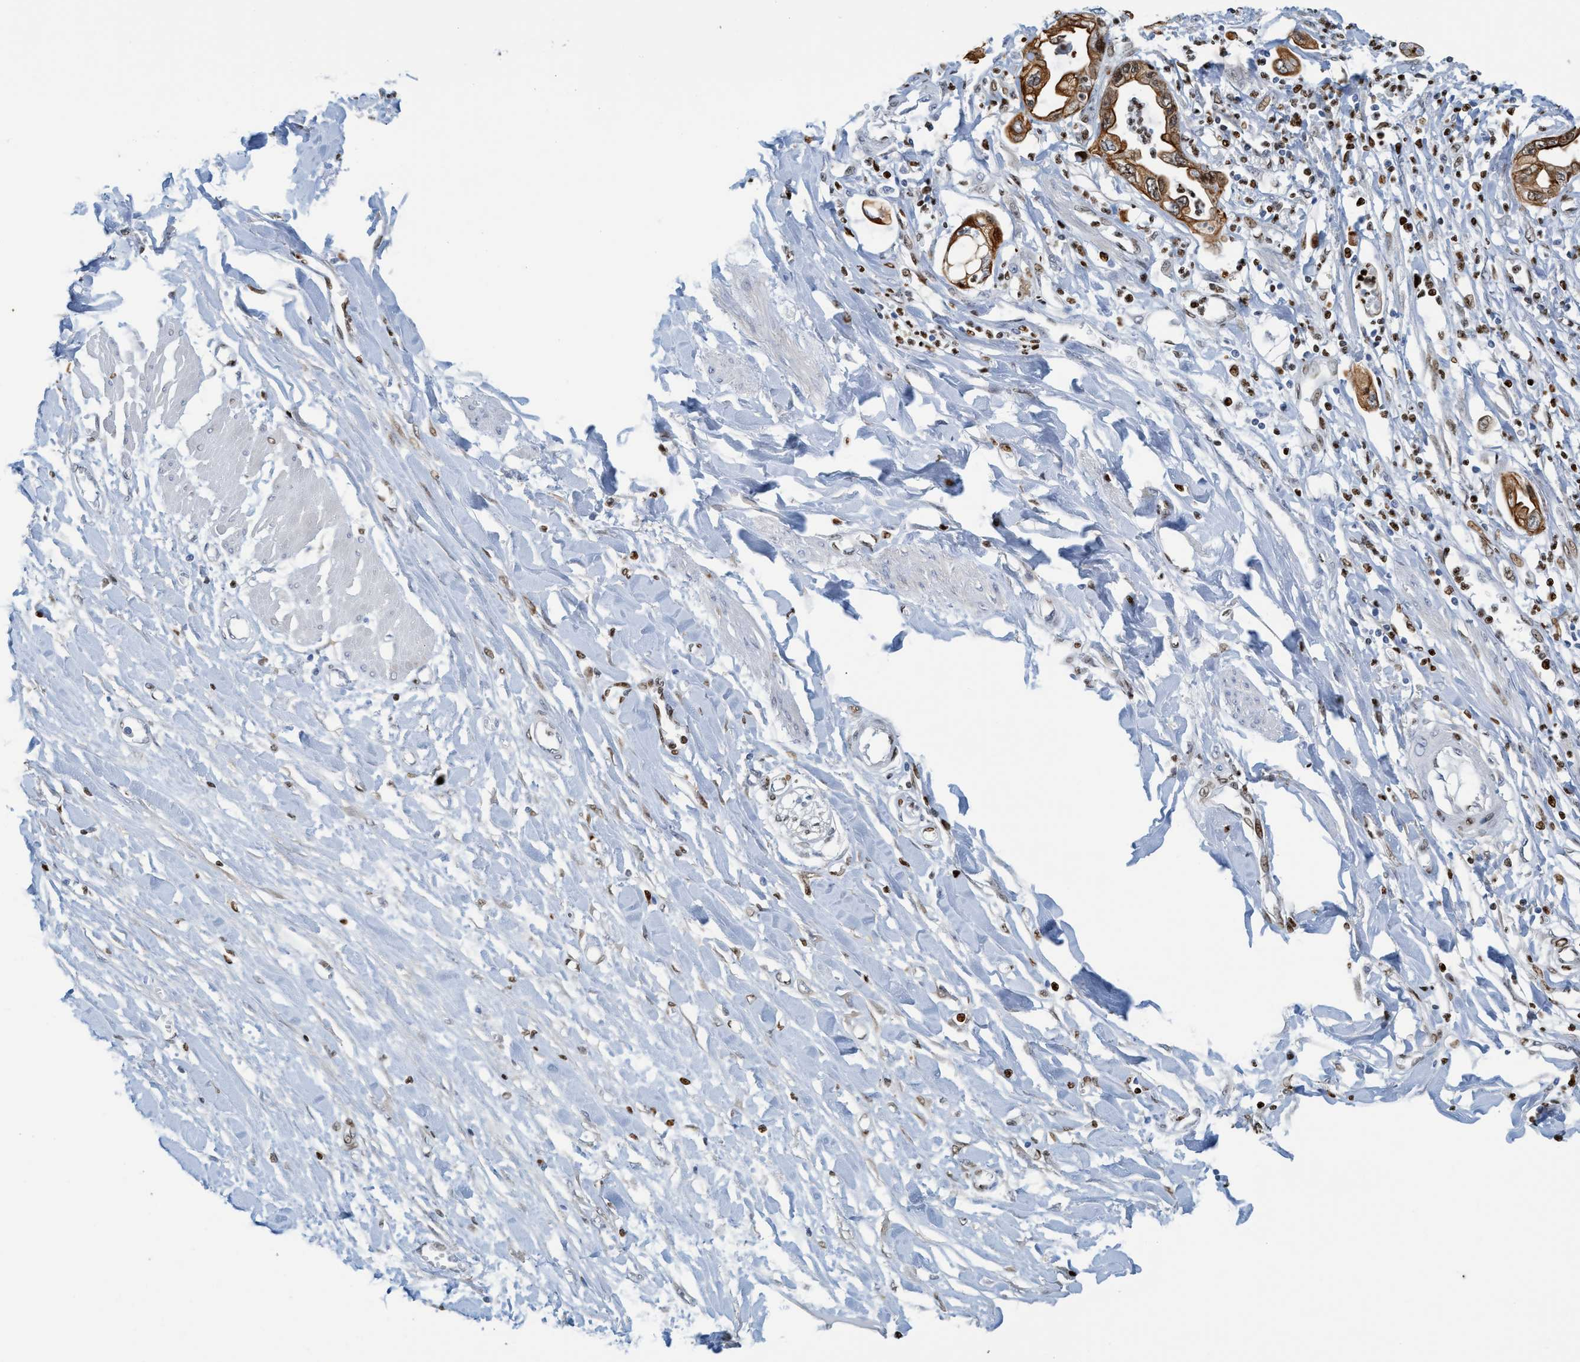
{"staining": {"intensity": "strong", "quantity": ">75%", "location": "cytoplasmic/membranous,nuclear"}, "tissue": "pancreatic cancer", "cell_type": "Tumor cells", "image_type": "cancer", "snomed": [{"axis": "morphology", "description": "Adenocarcinoma, NOS"}, {"axis": "topography", "description": "Pancreas"}], "caption": "Immunohistochemical staining of human pancreatic cancer demonstrates high levels of strong cytoplasmic/membranous and nuclear expression in approximately >75% of tumor cells. (Brightfield microscopy of DAB IHC at high magnification).", "gene": "SH3D19", "patient": {"sex": "male", "age": 56}}